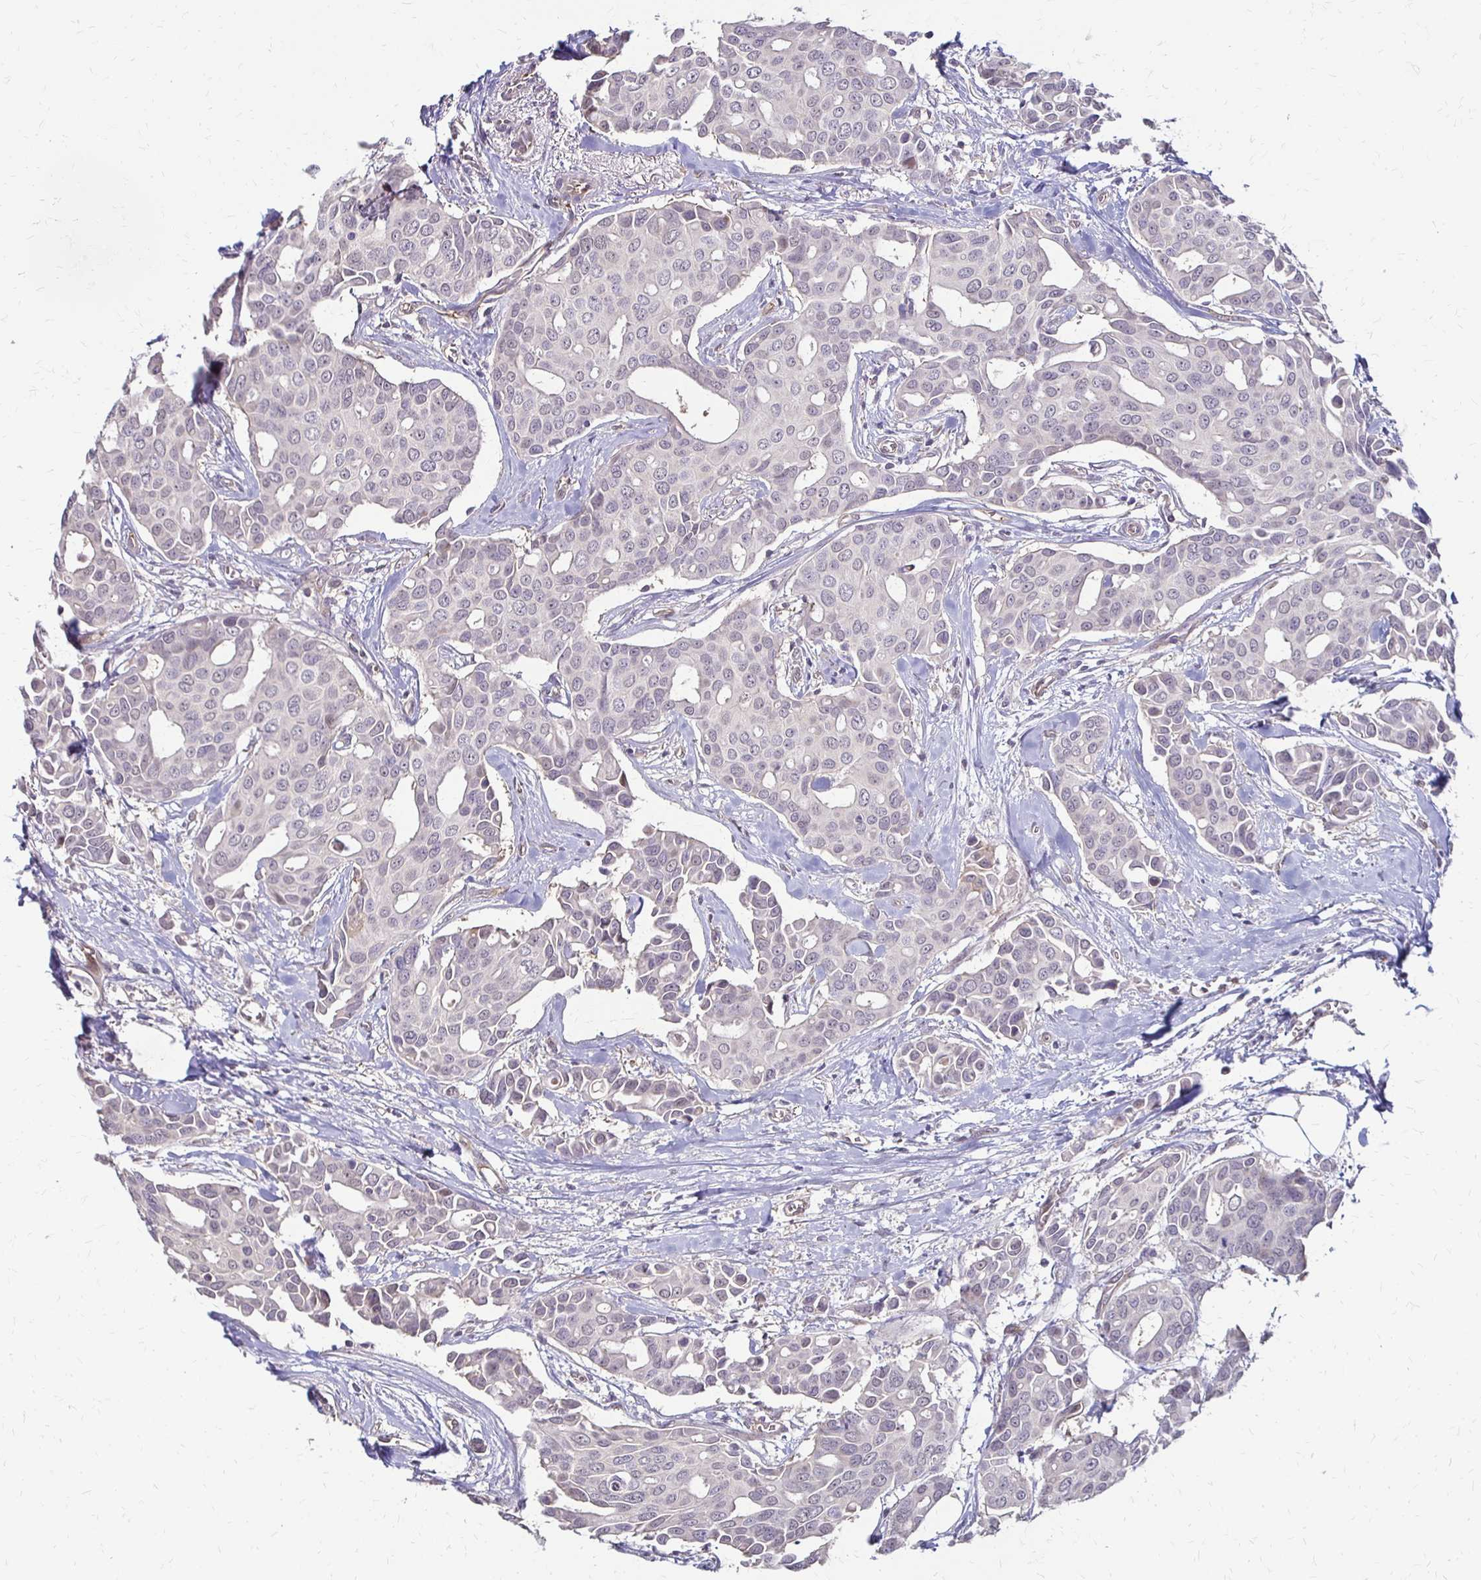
{"staining": {"intensity": "negative", "quantity": "none", "location": "none"}, "tissue": "breast cancer", "cell_type": "Tumor cells", "image_type": "cancer", "snomed": [{"axis": "morphology", "description": "Duct carcinoma"}, {"axis": "topography", "description": "Breast"}], "caption": "Immunohistochemical staining of breast cancer (invasive ductal carcinoma) exhibits no significant expression in tumor cells.", "gene": "CFL2", "patient": {"sex": "female", "age": 54}}